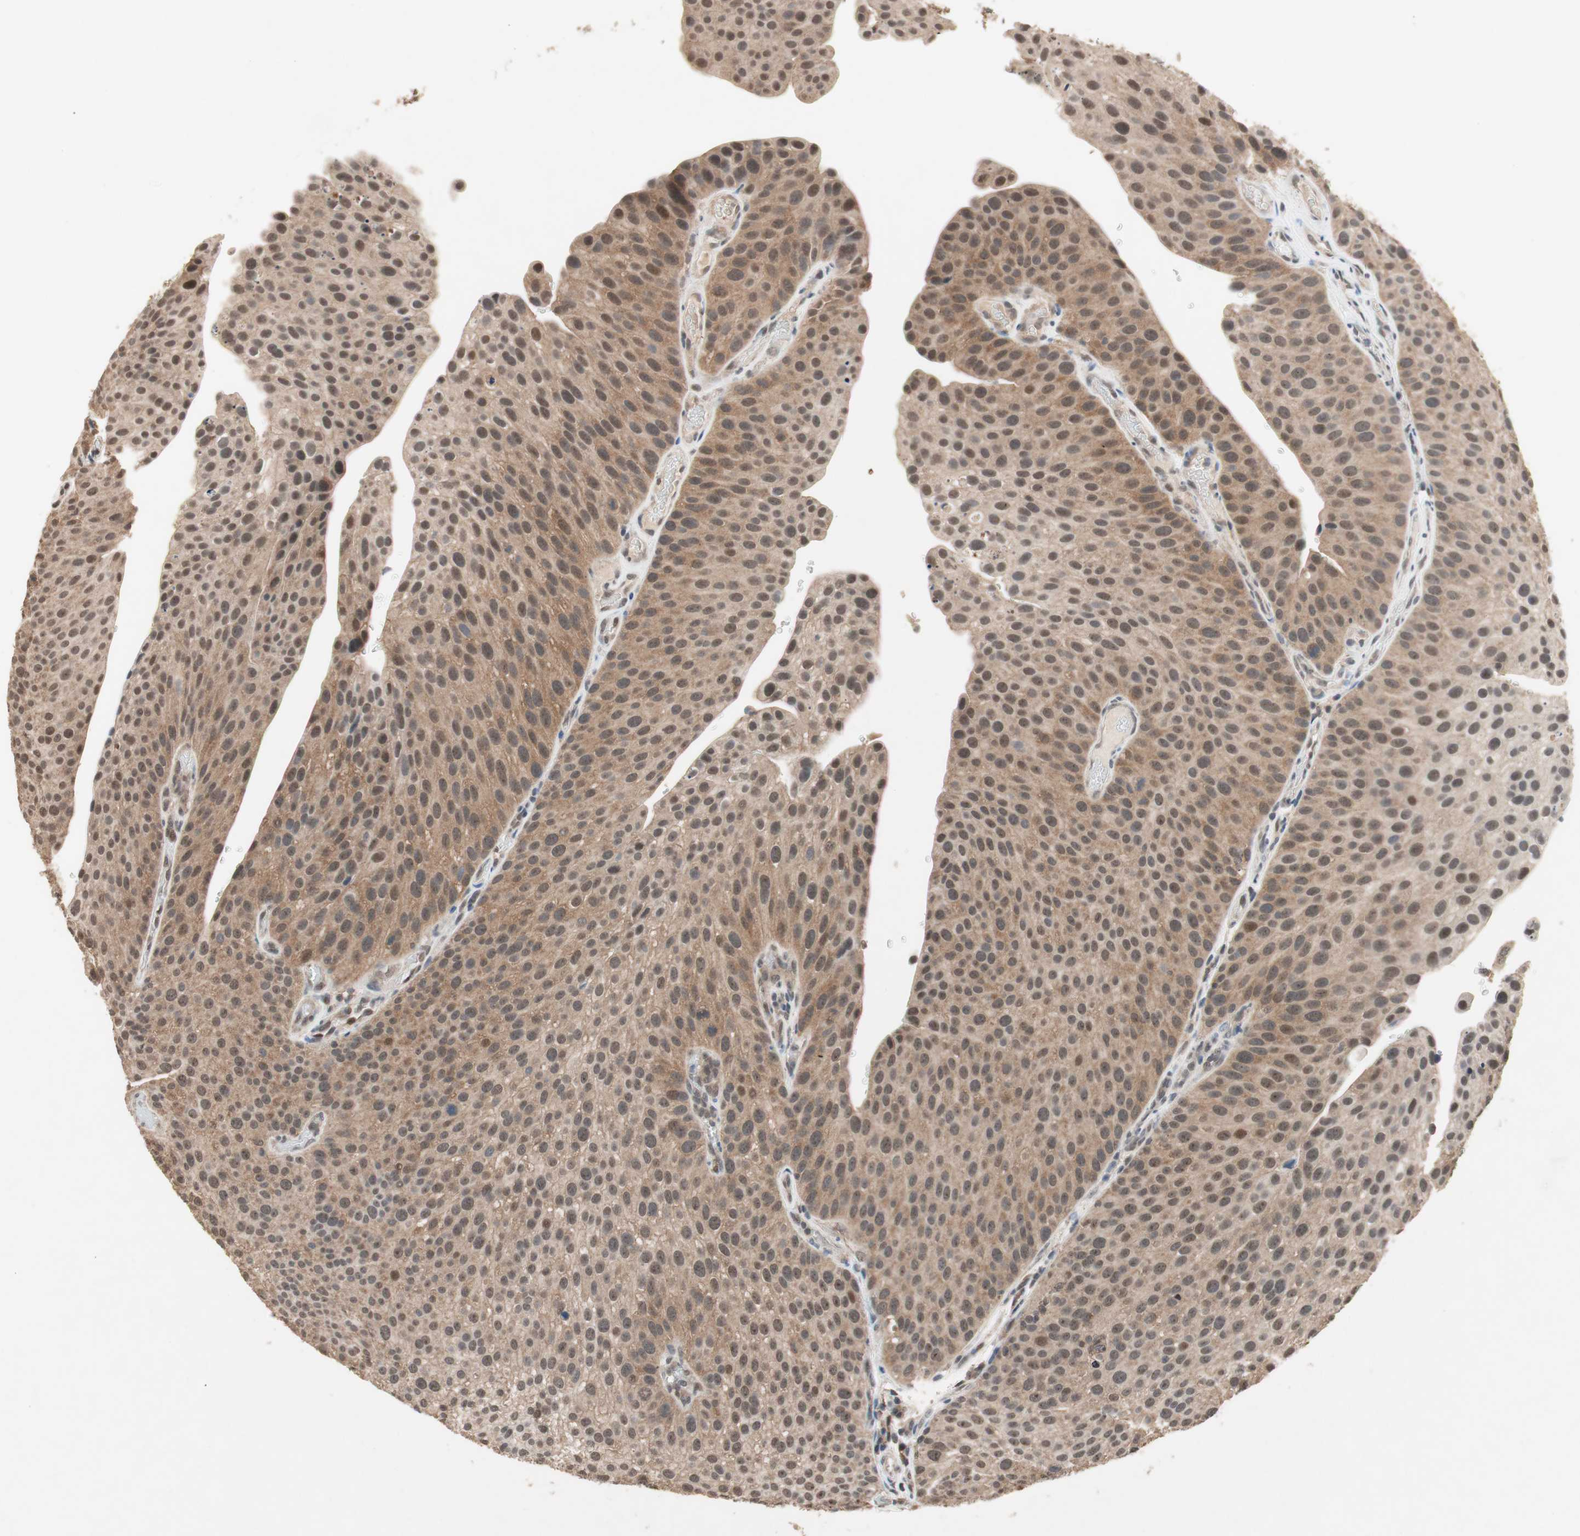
{"staining": {"intensity": "moderate", "quantity": ">75%", "location": "cytoplasmic/membranous,nuclear"}, "tissue": "urothelial cancer", "cell_type": "Tumor cells", "image_type": "cancer", "snomed": [{"axis": "morphology", "description": "Urothelial carcinoma, Low grade"}, {"axis": "topography", "description": "Smooth muscle"}, {"axis": "topography", "description": "Urinary bladder"}], "caption": "Protein staining exhibits moderate cytoplasmic/membranous and nuclear positivity in approximately >75% of tumor cells in low-grade urothelial carcinoma.", "gene": "GART", "patient": {"sex": "male", "age": 60}}